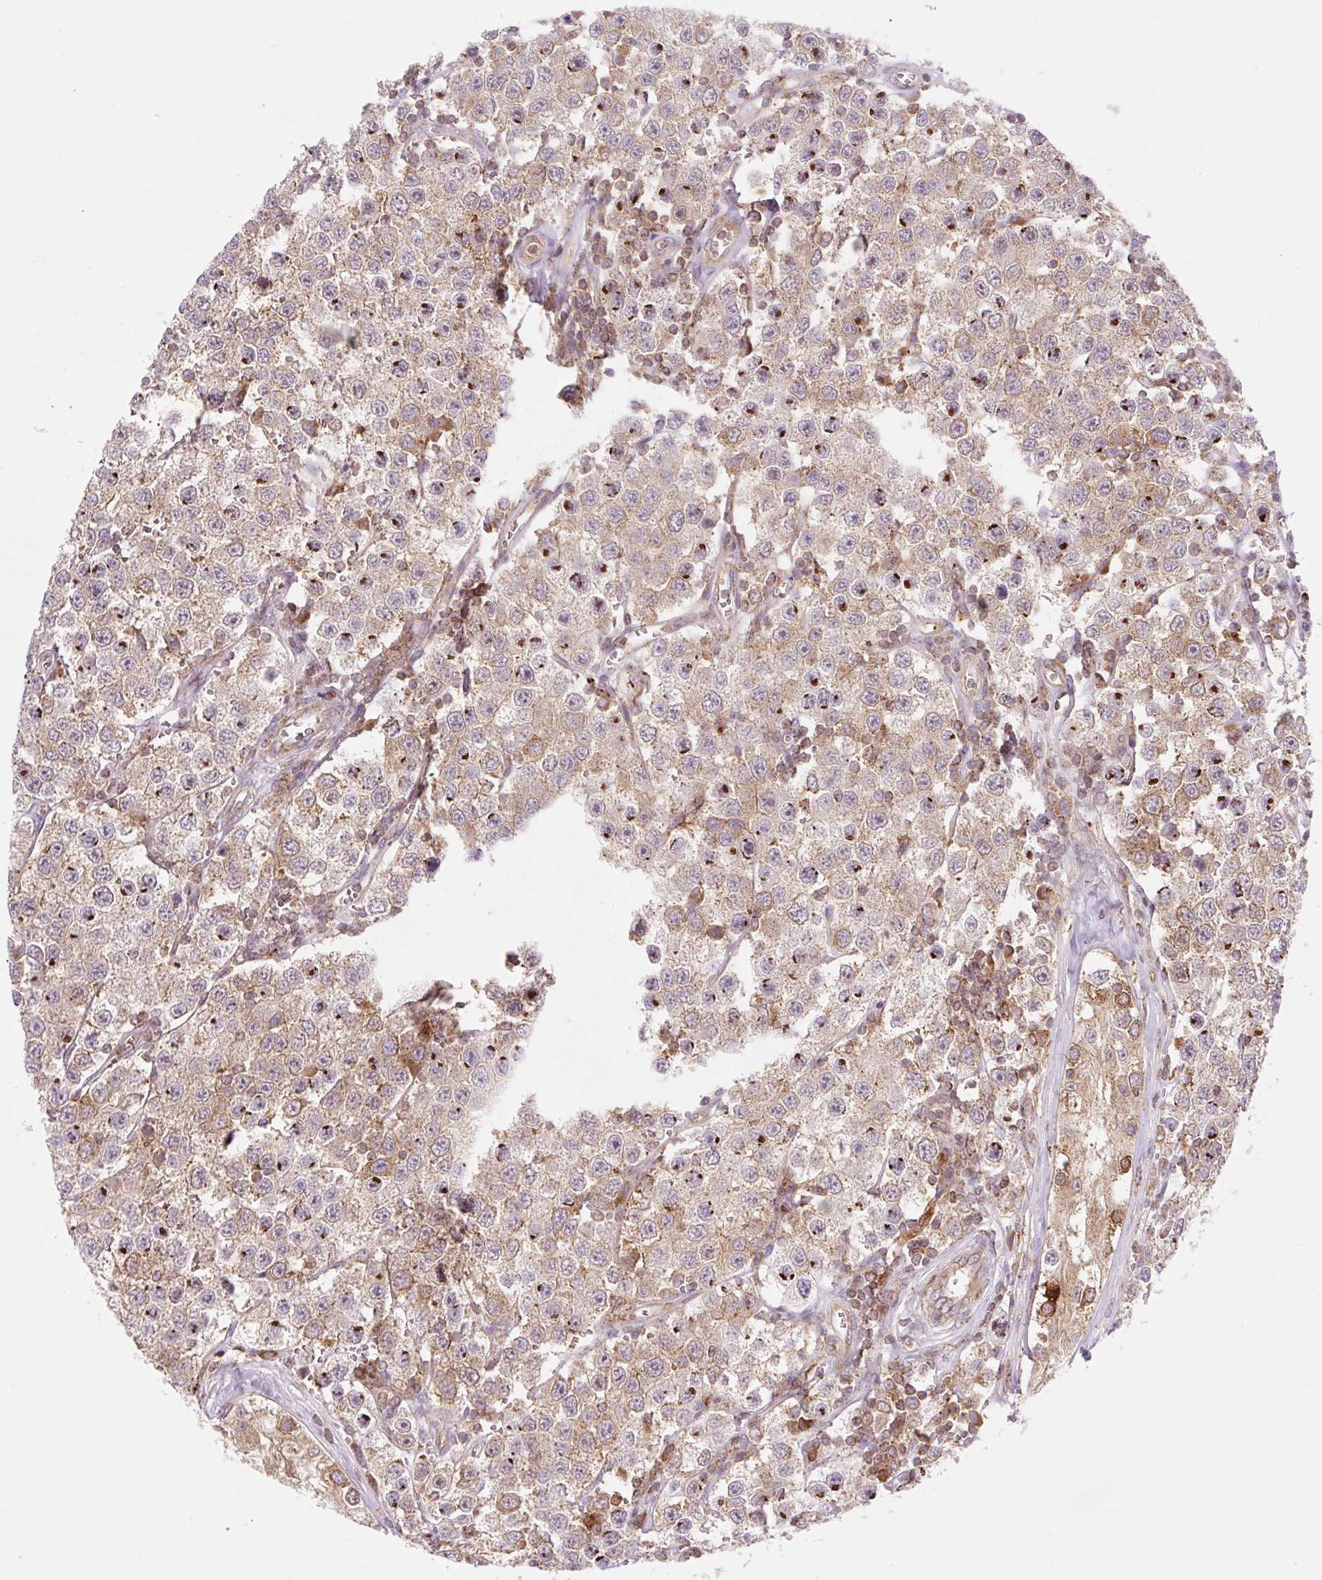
{"staining": {"intensity": "weak", "quantity": ">75%", "location": "cytoplasmic/membranous"}, "tissue": "testis cancer", "cell_type": "Tumor cells", "image_type": "cancer", "snomed": [{"axis": "morphology", "description": "Seminoma, NOS"}, {"axis": "topography", "description": "Testis"}], "caption": "Immunohistochemistry (IHC) photomicrograph of testis cancer (seminoma) stained for a protein (brown), which demonstrates low levels of weak cytoplasmic/membranous staining in approximately >75% of tumor cells.", "gene": "VPS4A", "patient": {"sex": "male", "age": 34}}